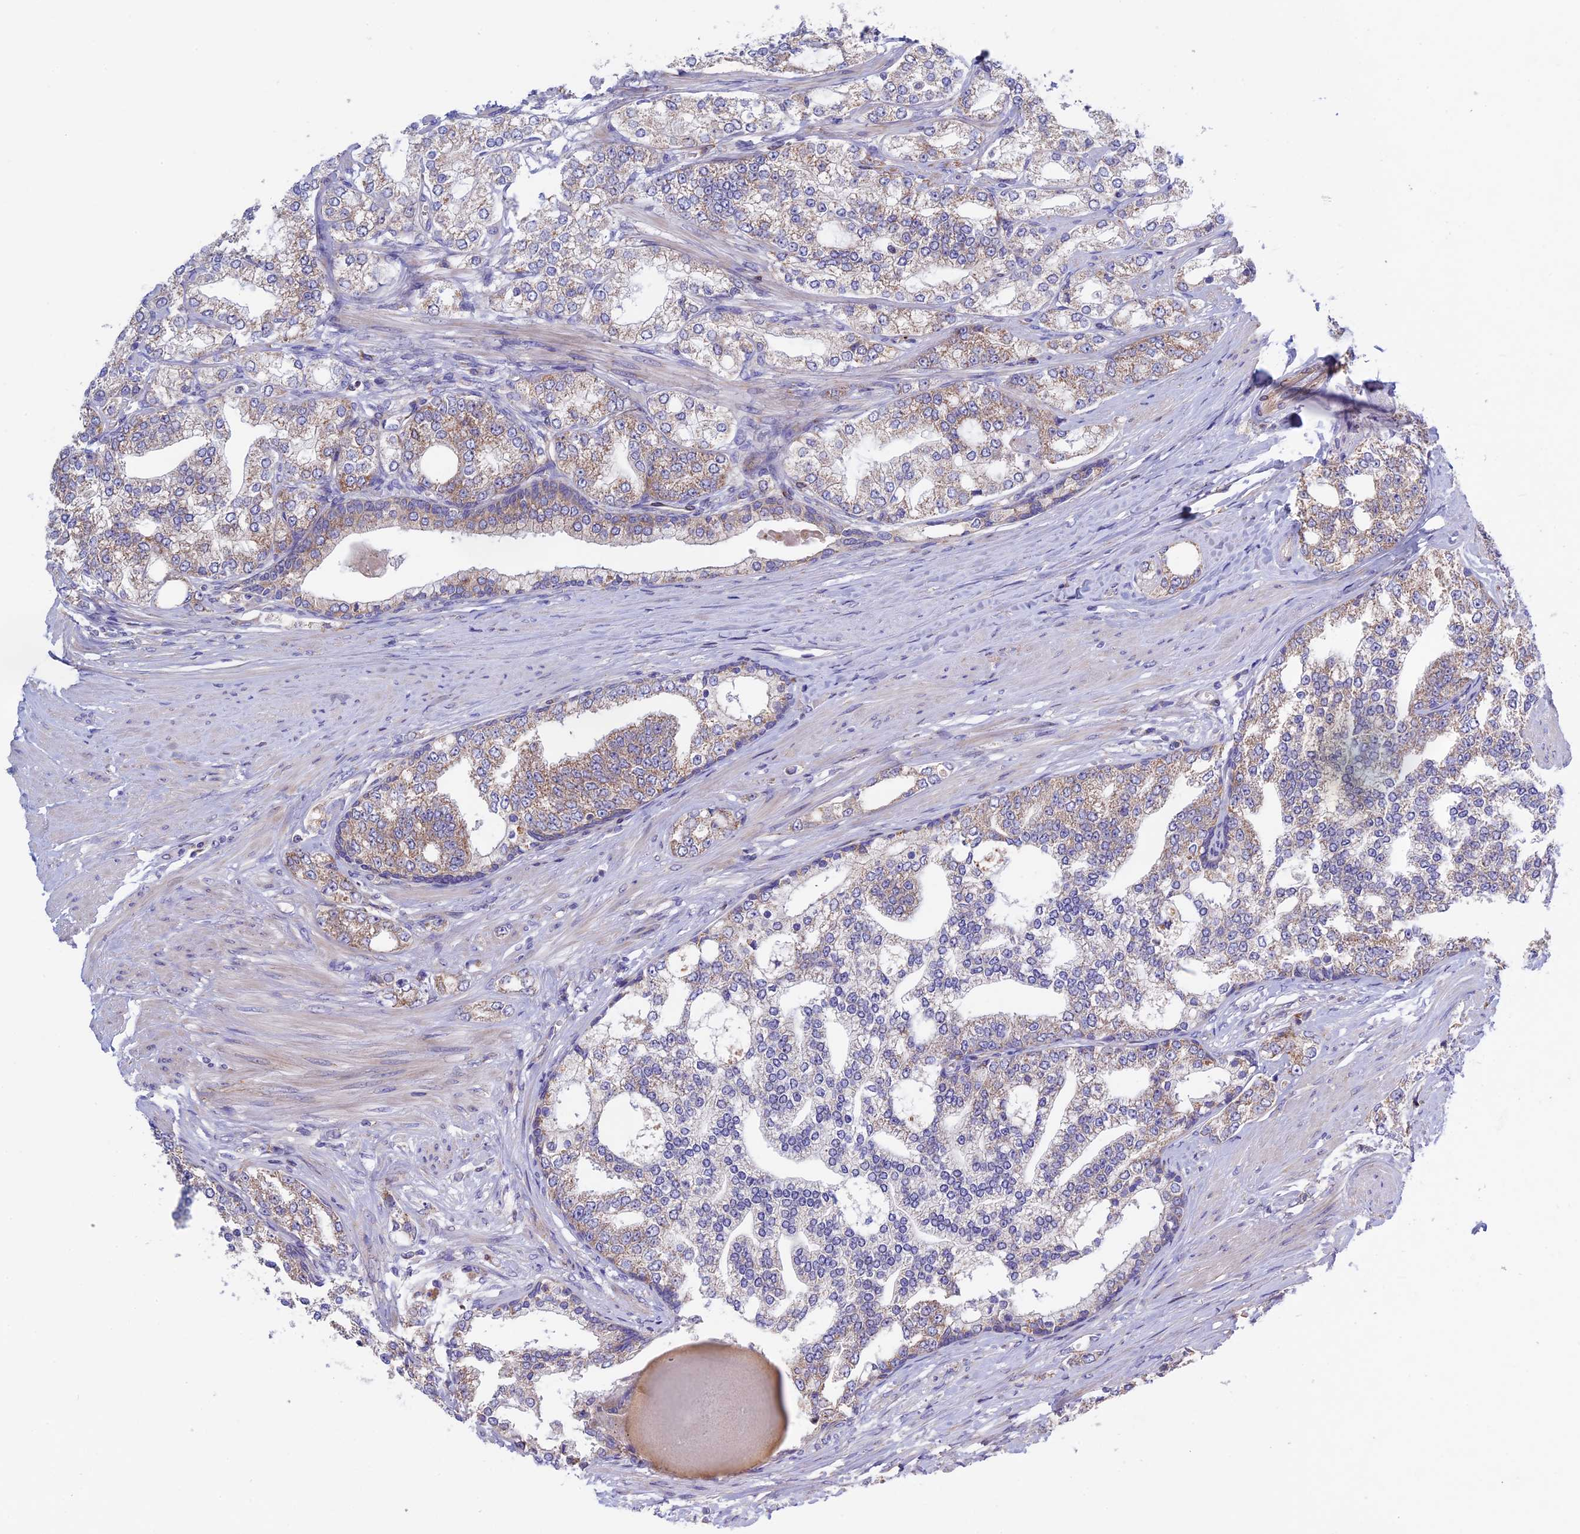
{"staining": {"intensity": "weak", "quantity": "<25%", "location": "cytoplasmic/membranous"}, "tissue": "prostate cancer", "cell_type": "Tumor cells", "image_type": "cancer", "snomed": [{"axis": "morphology", "description": "Adenocarcinoma, High grade"}, {"axis": "topography", "description": "Prostate"}], "caption": "Immunohistochemistry photomicrograph of neoplastic tissue: prostate adenocarcinoma (high-grade) stained with DAB (3,3'-diaminobenzidine) displays no significant protein staining in tumor cells. Nuclei are stained in blue.", "gene": "ETFDH", "patient": {"sex": "male", "age": 64}}